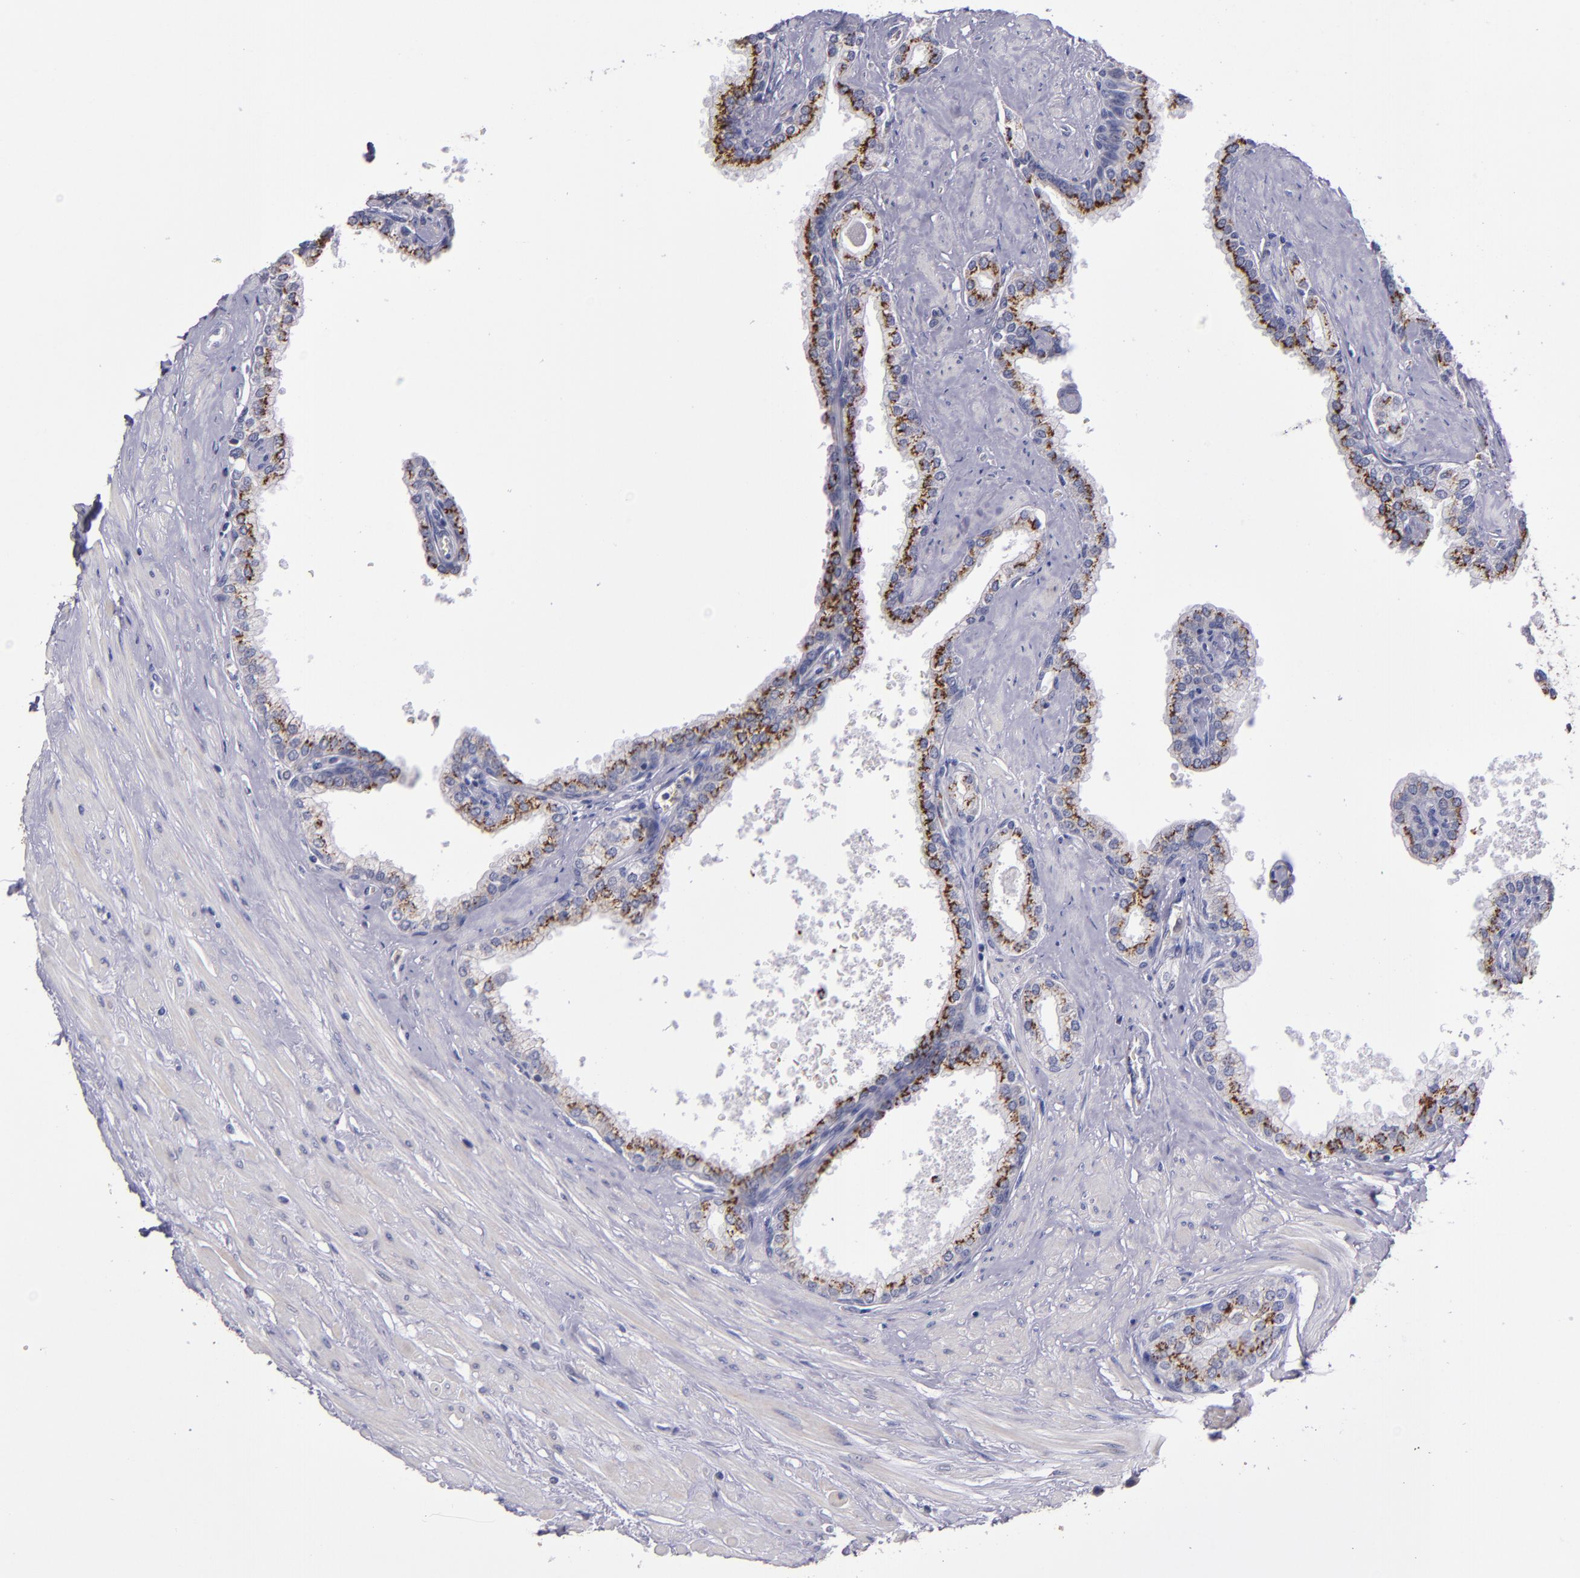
{"staining": {"intensity": "strong", "quantity": ">75%", "location": "cytoplasmic/membranous"}, "tissue": "prostate", "cell_type": "Glandular cells", "image_type": "normal", "snomed": [{"axis": "morphology", "description": "Normal tissue, NOS"}, {"axis": "topography", "description": "Prostate"}], "caption": "Human prostate stained for a protein (brown) reveals strong cytoplasmic/membranous positive expression in about >75% of glandular cells.", "gene": "RAB41", "patient": {"sex": "male", "age": 60}}